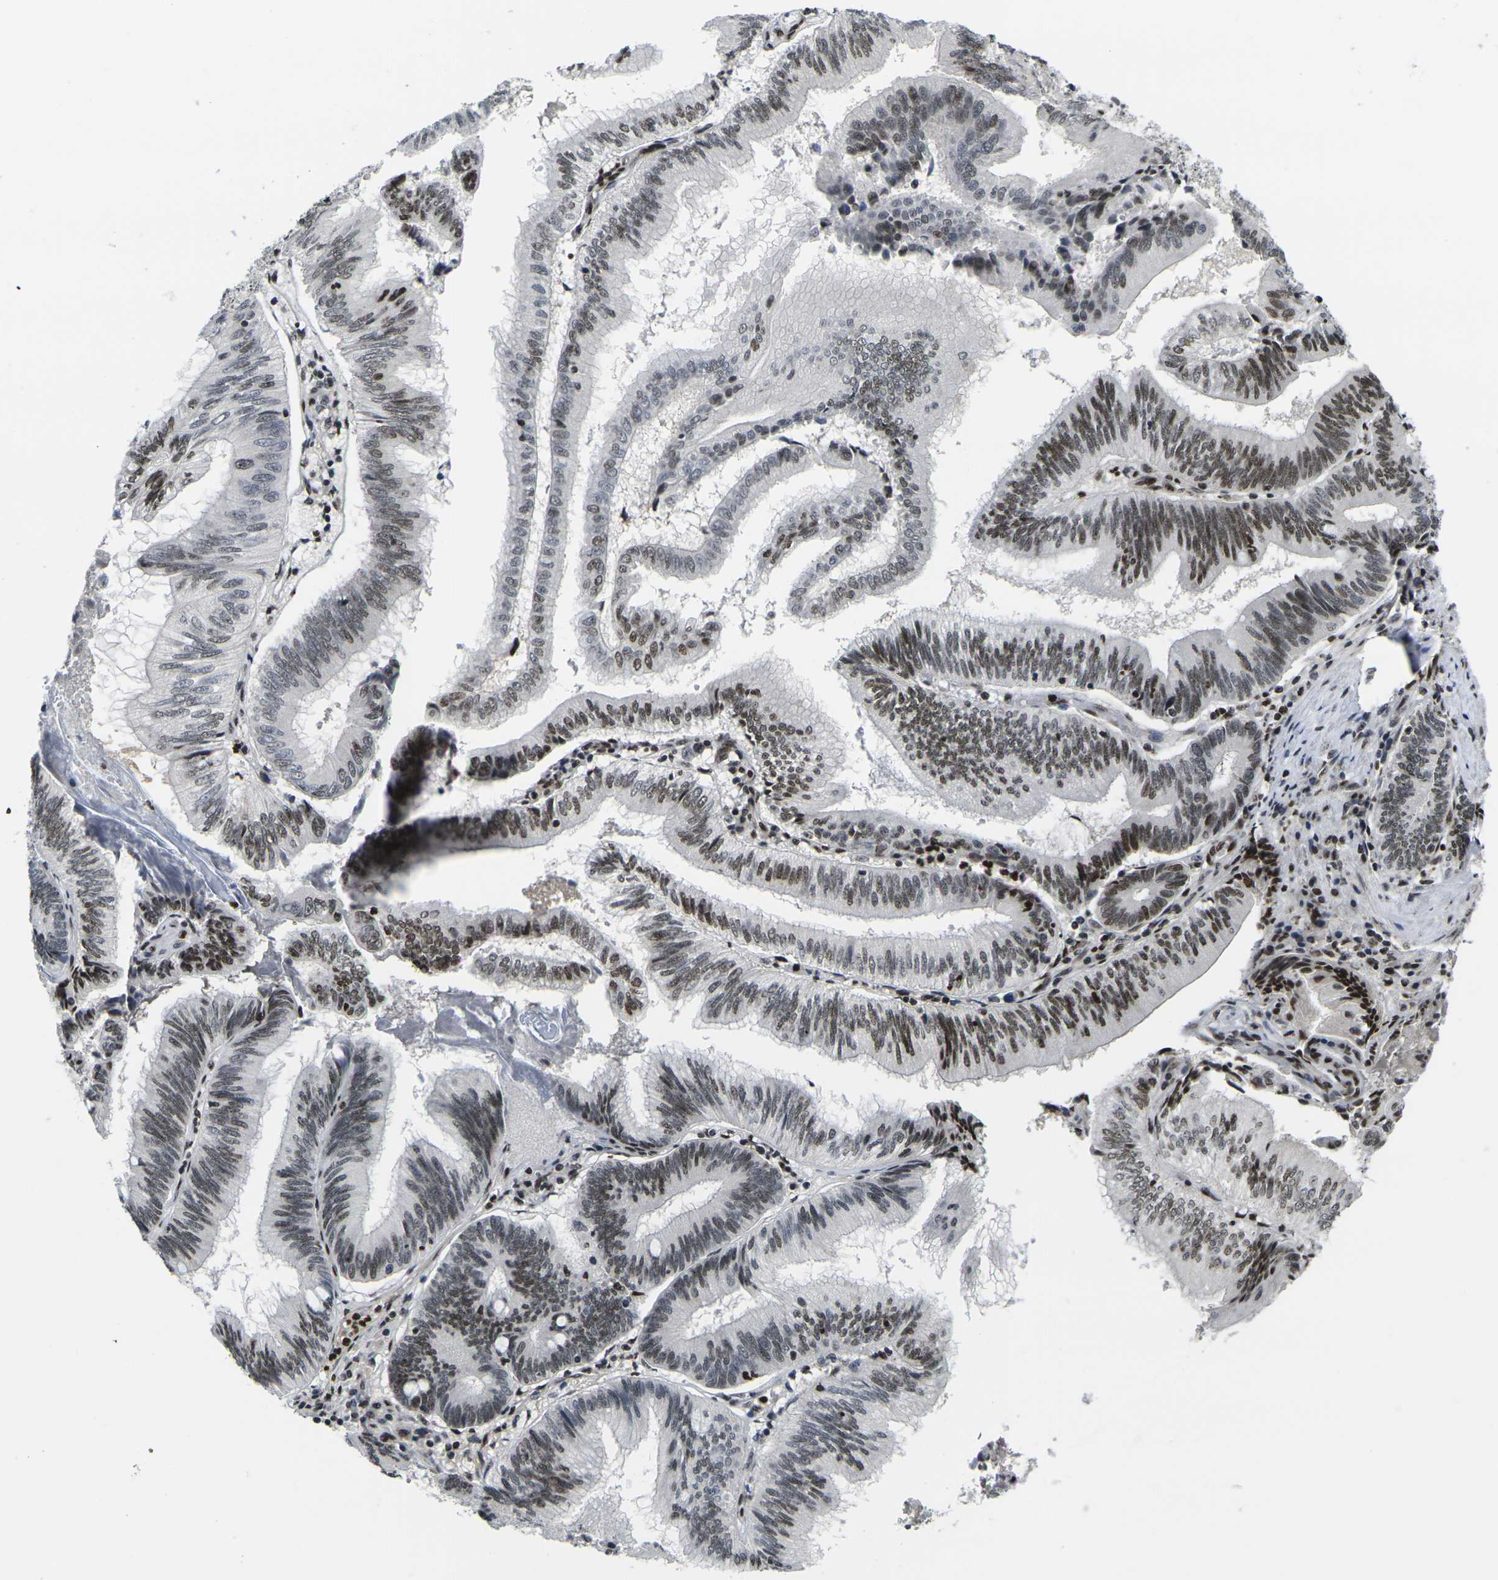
{"staining": {"intensity": "moderate", "quantity": "25%-75%", "location": "nuclear"}, "tissue": "pancreatic cancer", "cell_type": "Tumor cells", "image_type": "cancer", "snomed": [{"axis": "morphology", "description": "Adenocarcinoma, NOS"}, {"axis": "topography", "description": "Pancreas"}], "caption": "Moderate nuclear positivity for a protein is seen in about 25%-75% of tumor cells of pancreatic cancer using immunohistochemistry (IHC).", "gene": "H1-10", "patient": {"sex": "male", "age": 82}}